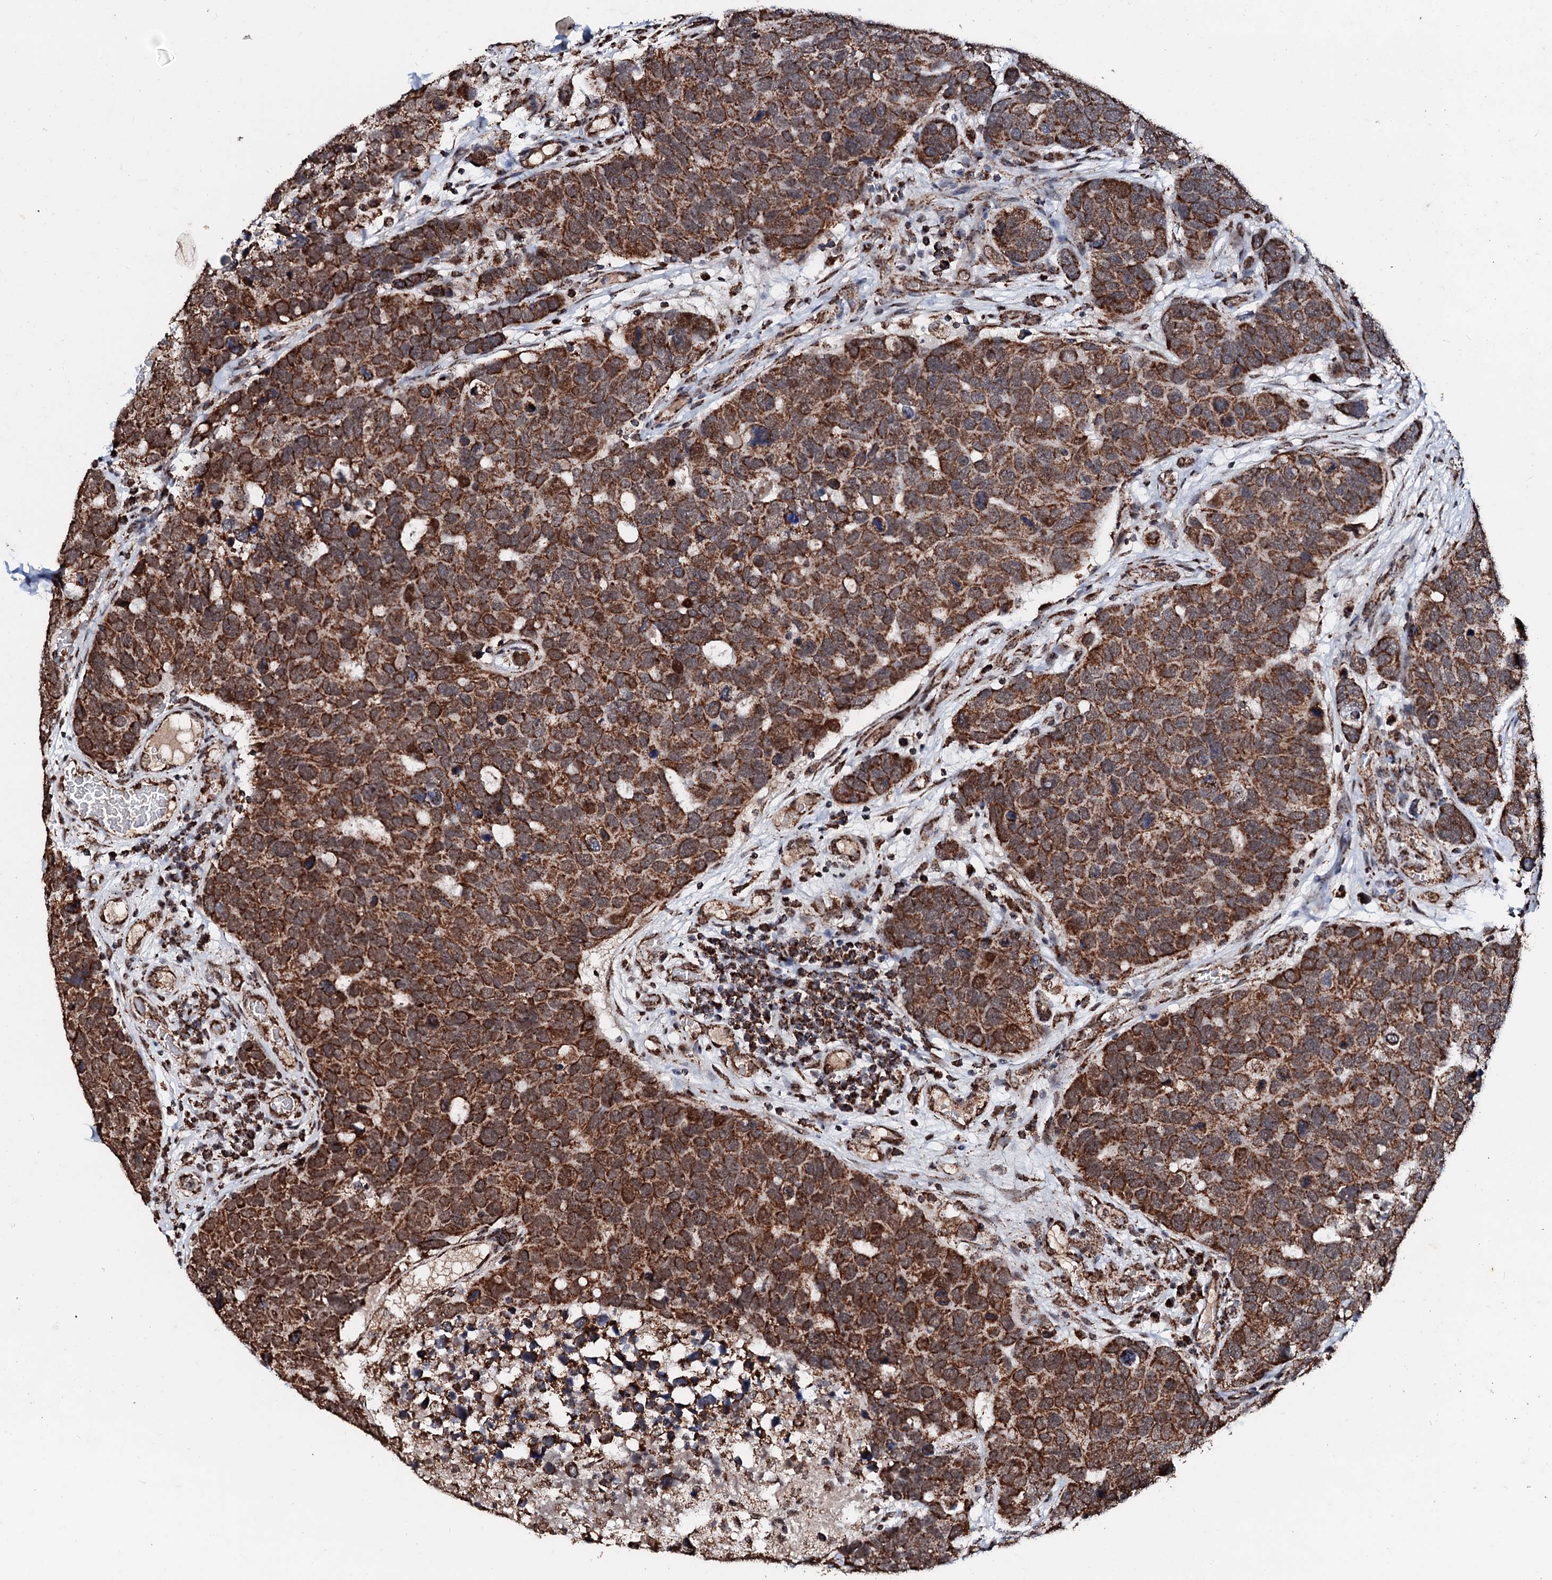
{"staining": {"intensity": "strong", "quantity": ">75%", "location": "cytoplasmic/membranous"}, "tissue": "breast cancer", "cell_type": "Tumor cells", "image_type": "cancer", "snomed": [{"axis": "morphology", "description": "Duct carcinoma"}, {"axis": "topography", "description": "Breast"}], "caption": "Protein expression analysis of human breast cancer reveals strong cytoplasmic/membranous staining in approximately >75% of tumor cells. Immunohistochemistry (ihc) stains the protein of interest in brown and the nuclei are stained blue.", "gene": "SECISBP2L", "patient": {"sex": "female", "age": 83}}